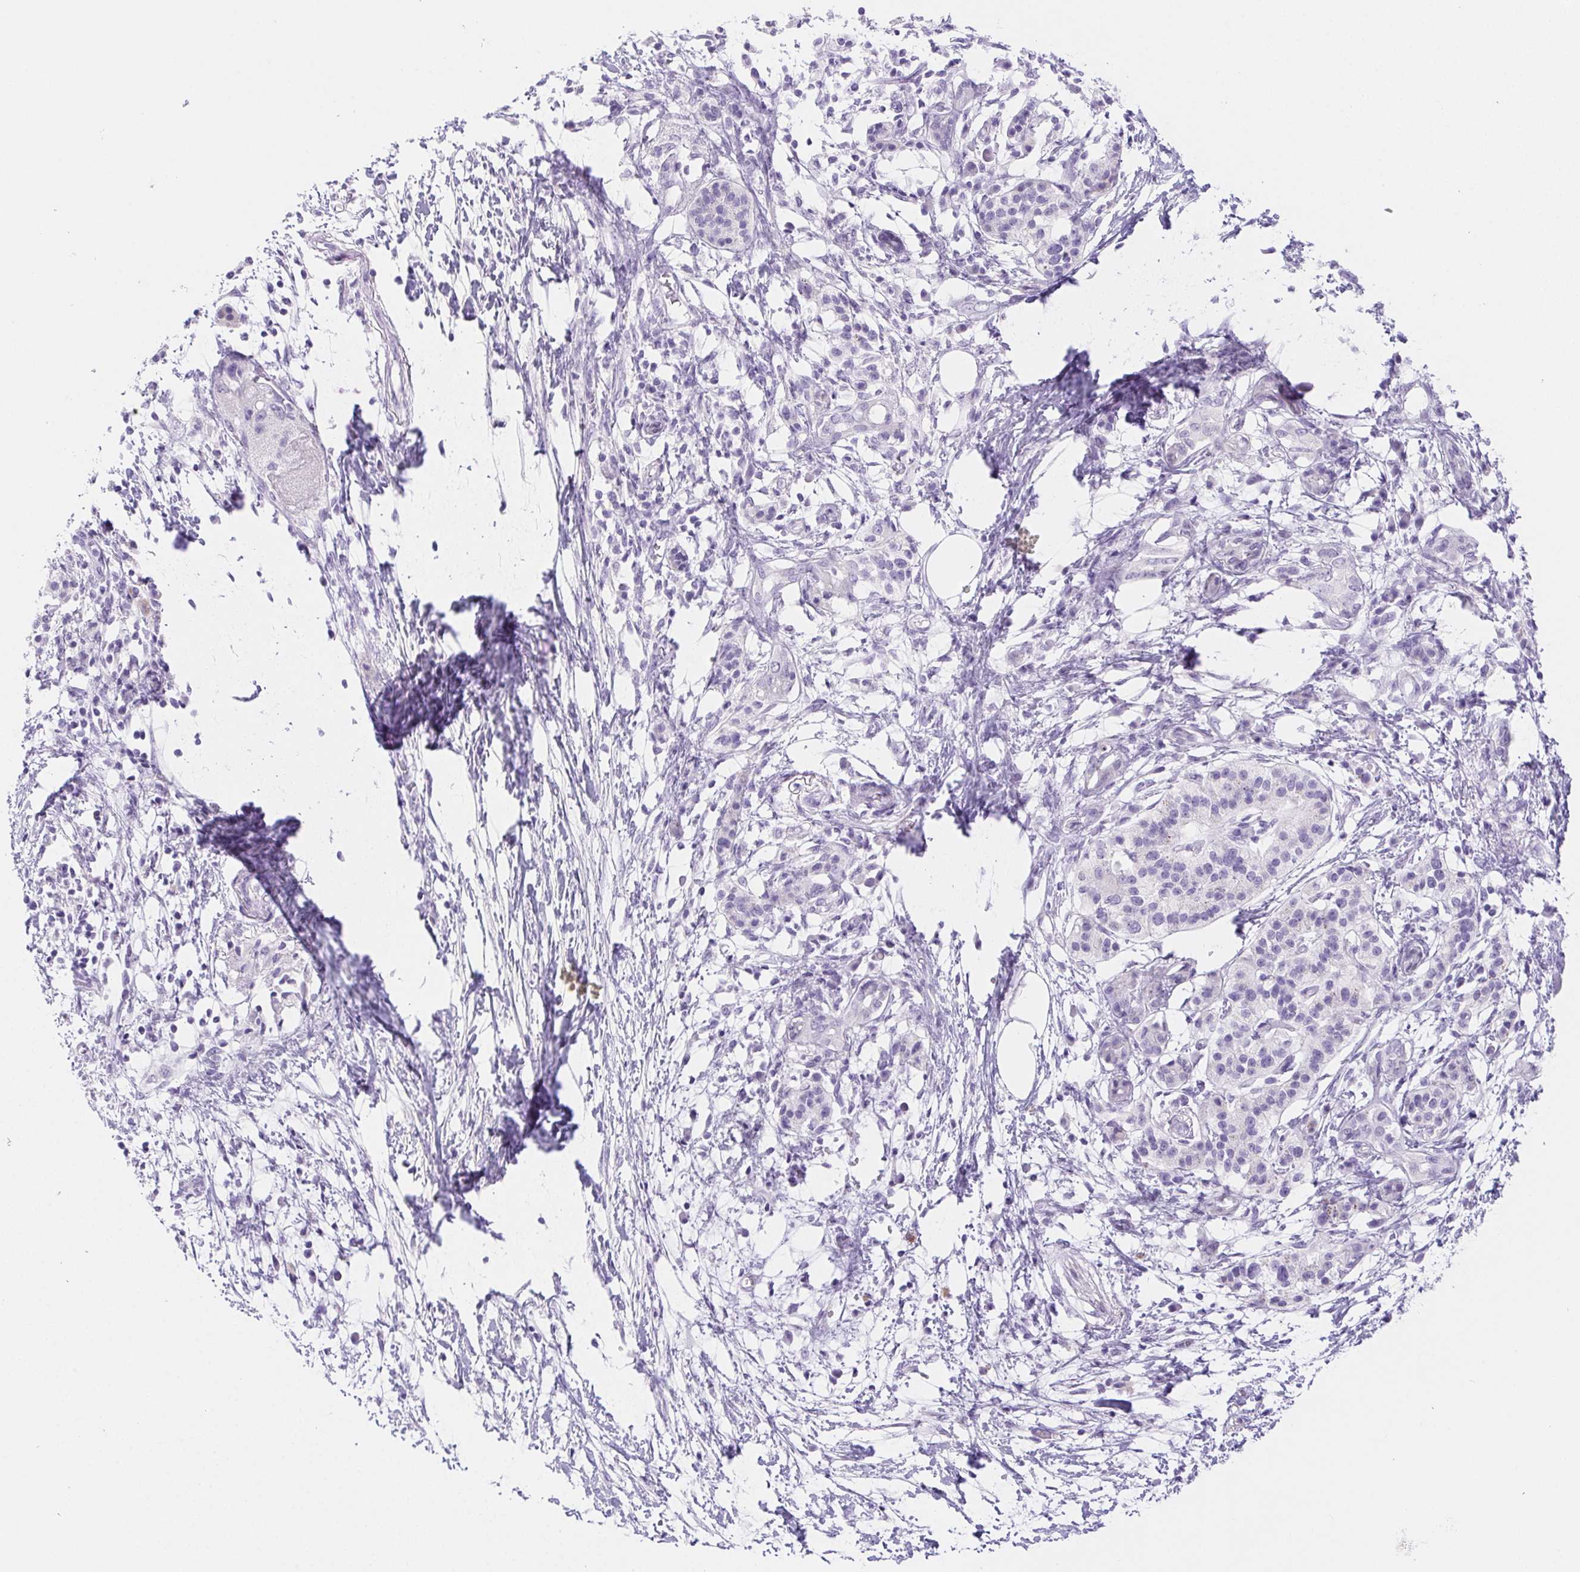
{"staining": {"intensity": "negative", "quantity": "none", "location": "none"}, "tissue": "pancreatic cancer", "cell_type": "Tumor cells", "image_type": "cancer", "snomed": [{"axis": "morphology", "description": "Adenocarcinoma, NOS"}, {"axis": "topography", "description": "Pancreas"}], "caption": "Tumor cells are negative for brown protein staining in adenocarcinoma (pancreatic). (DAB IHC, high magnification).", "gene": "PNLIP", "patient": {"sex": "female", "age": 72}}